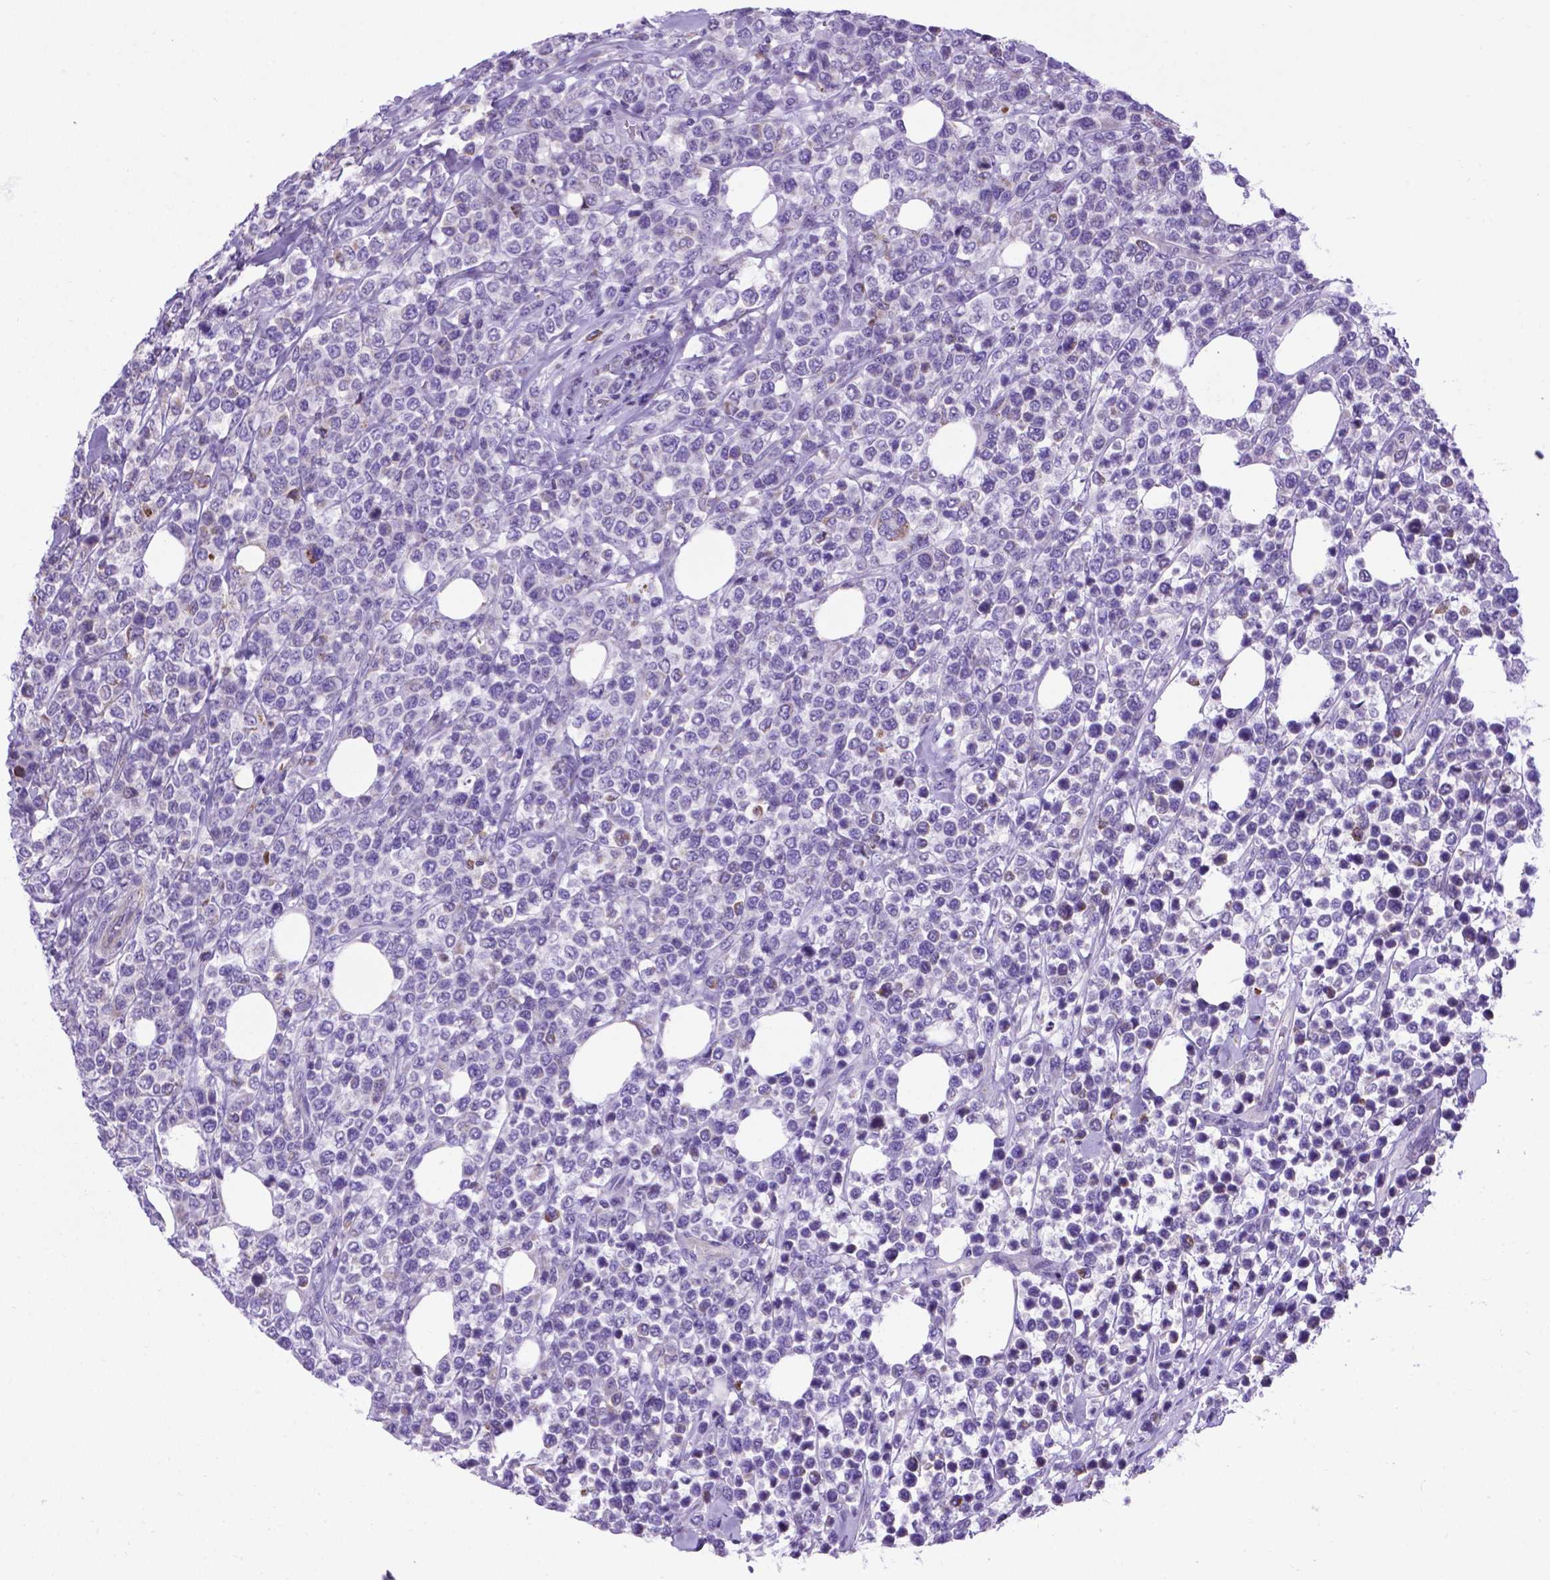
{"staining": {"intensity": "negative", "quantity": "none", "location": "none"}, "tissue": "lymphoma", "cell_type": "Tumor cells", "image_type": "cancer", "snomed": [{"axis": "morphology", "description": "Malignant lymphoma, non-Hodgkin's type, High grade"}, {"axis": "topography", "description": "Soft tissue"}], "caption": "DAB (3,3'-diaminobenzidine) immunohistochemical staining of lymphoma exhibits no significant positivity in tumor cells.", "gene": "POU3F3", "patient": {"sex": "female", "age": 56}}